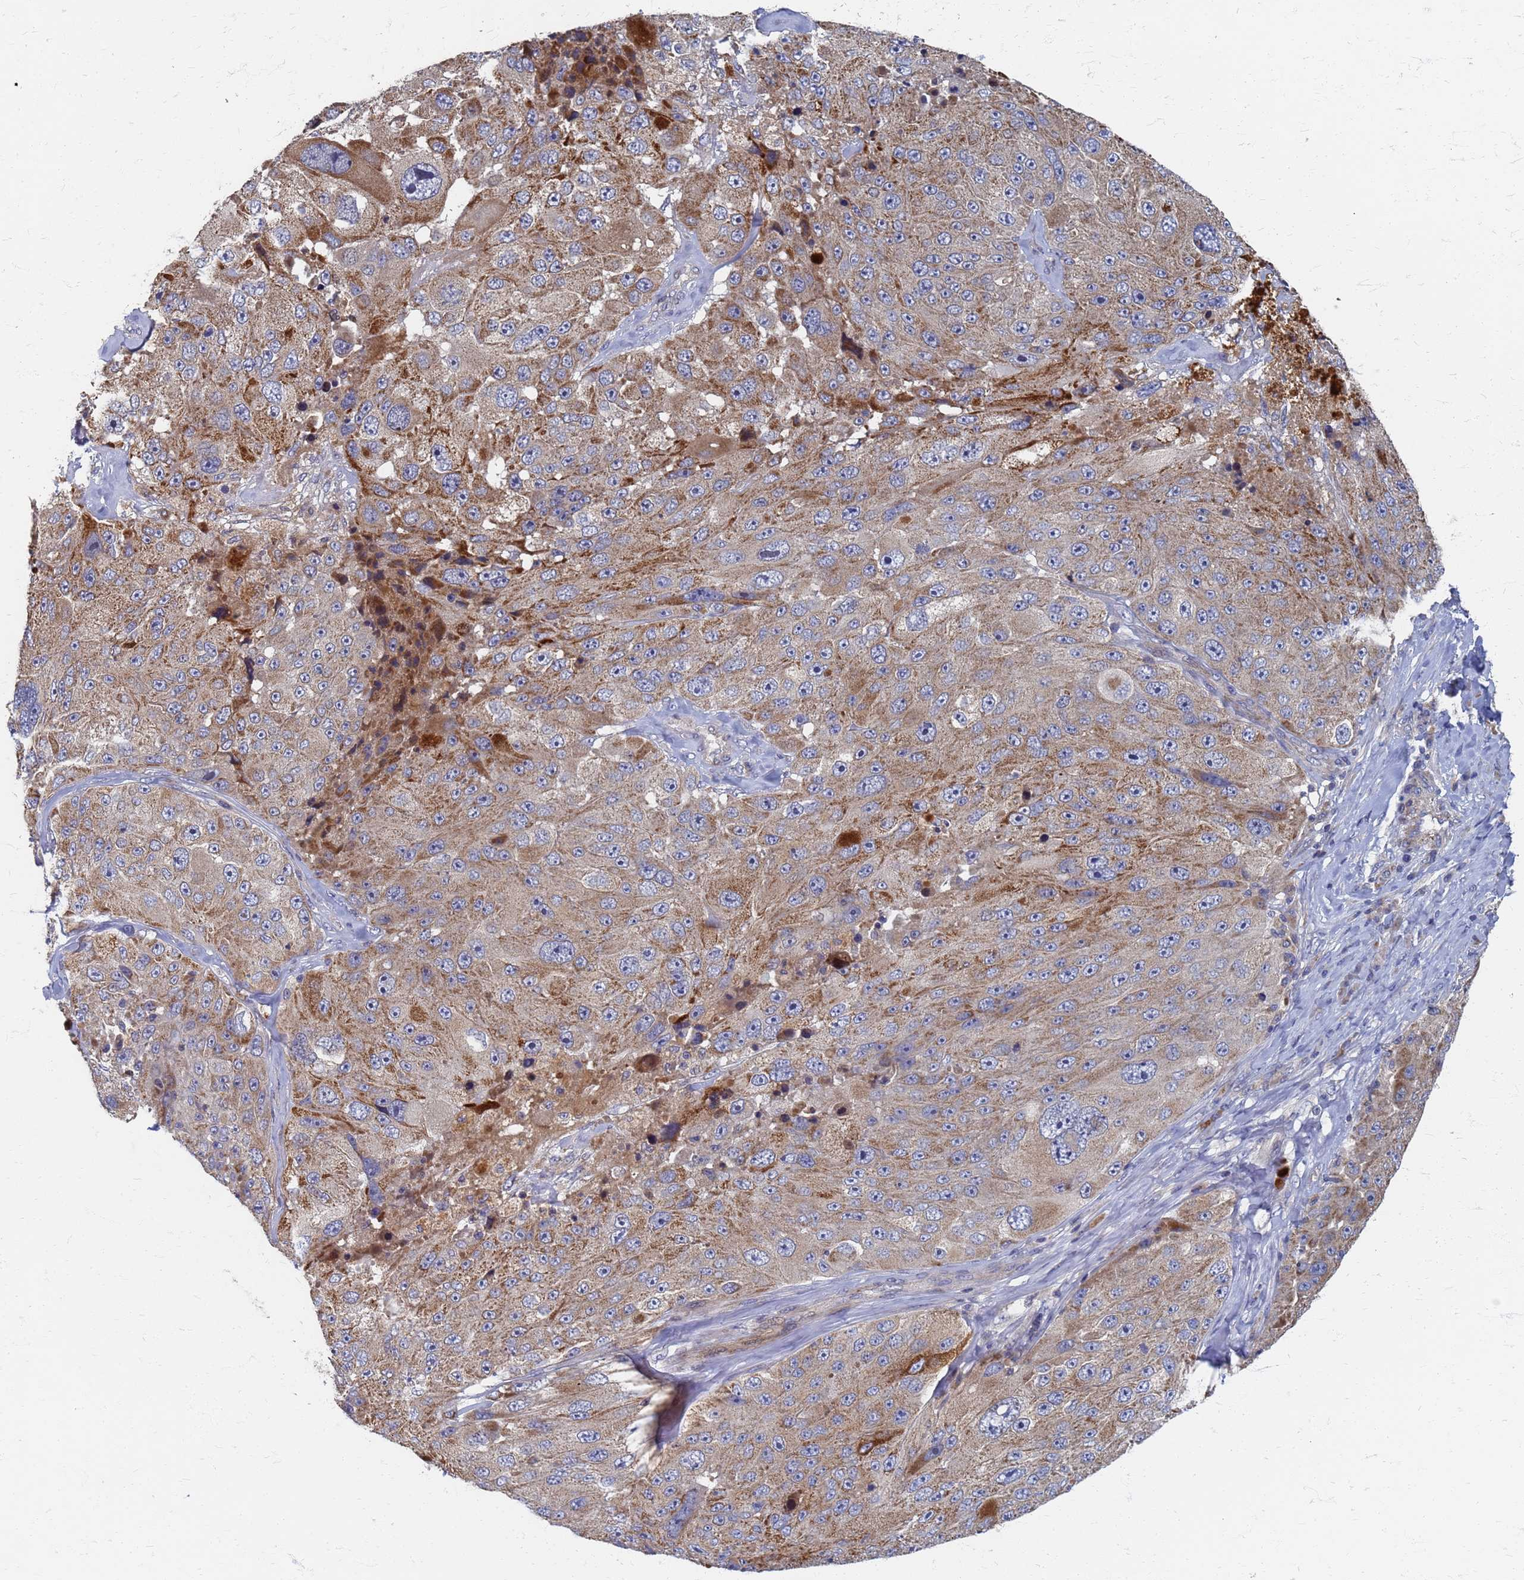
{"staining": {"intensity": "moderate", "quantity": ">75%", "location": "cytoplasmic/membranous"}, "tissue": "melanoma", "cell_type": "Tumor cells", "image_type": "cancer", "snomed": [{"axis": "morphology", "description": "Malignant melanoma, Metastatic site"}, {"axis": "topography", "description": "Lymph node"}], "caption": "Immunohistochemical staining of malignant melanoma (metastatic site) demonstrates moderate cytoplasmic/membranous protein expression in about >75% of tumor cells.", "gene": "ATPAF1", "patient": {"sex": "male", "age": 62}}